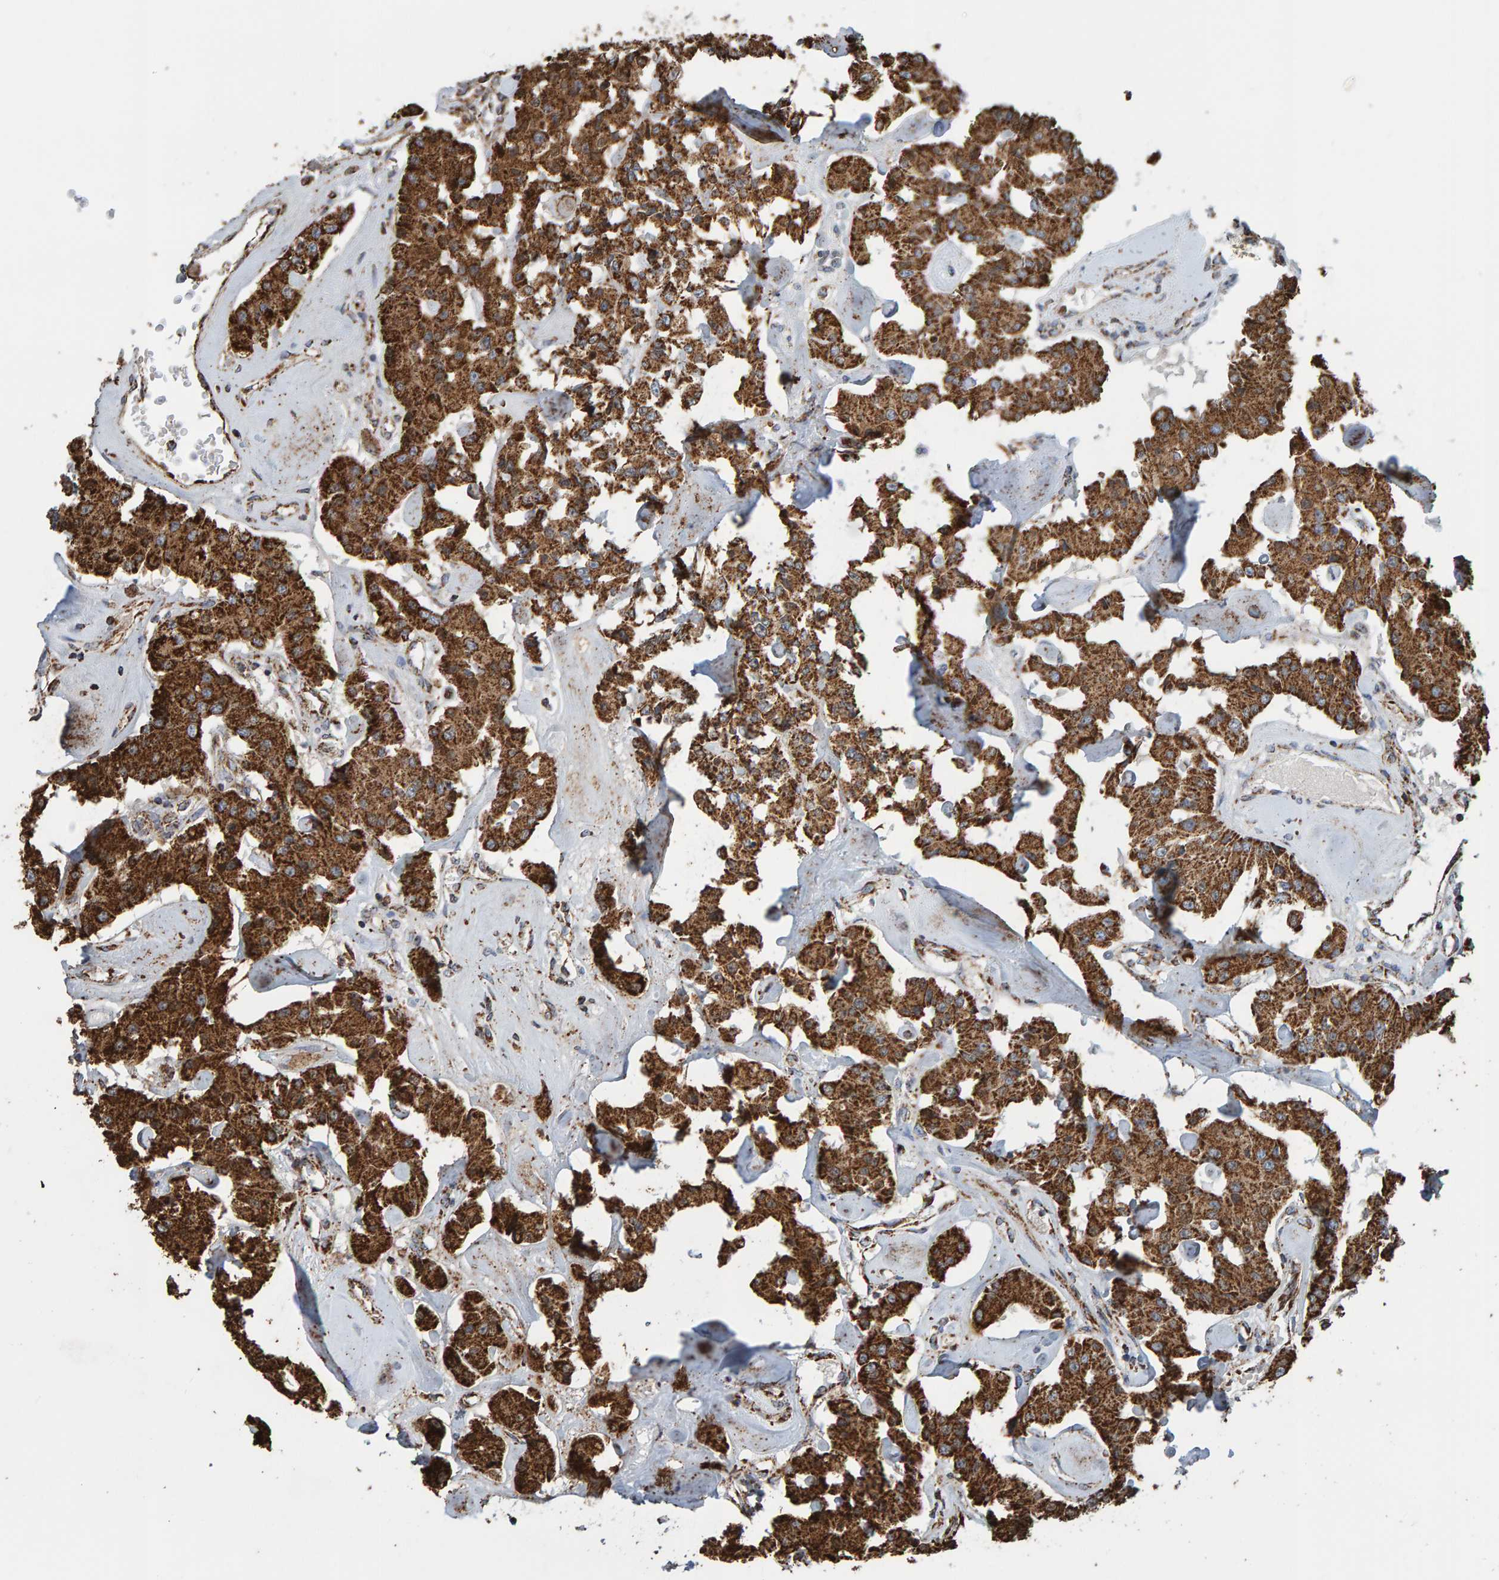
{"staining": {"intensity": "moderate", "quantity": ">75%", "location": "cytoplasmic/membranous"}, "tissue": "carcinoid", "cell_type": "Tumor cells", "image_type": "cancer", "snomed": [{"axis": "morphology", "description": "Carcinoid, malignant, NOS"}, {"axis": "topography", "description": "Pancreas"}], "caption": "A medium amount of moderate cytoplasmic/membranous positivity is present in about >75% of tumor cells in malignant carcinoid tissue.", "gene": "MRPL45", "patient": {"sex": "male", "age": 41}}